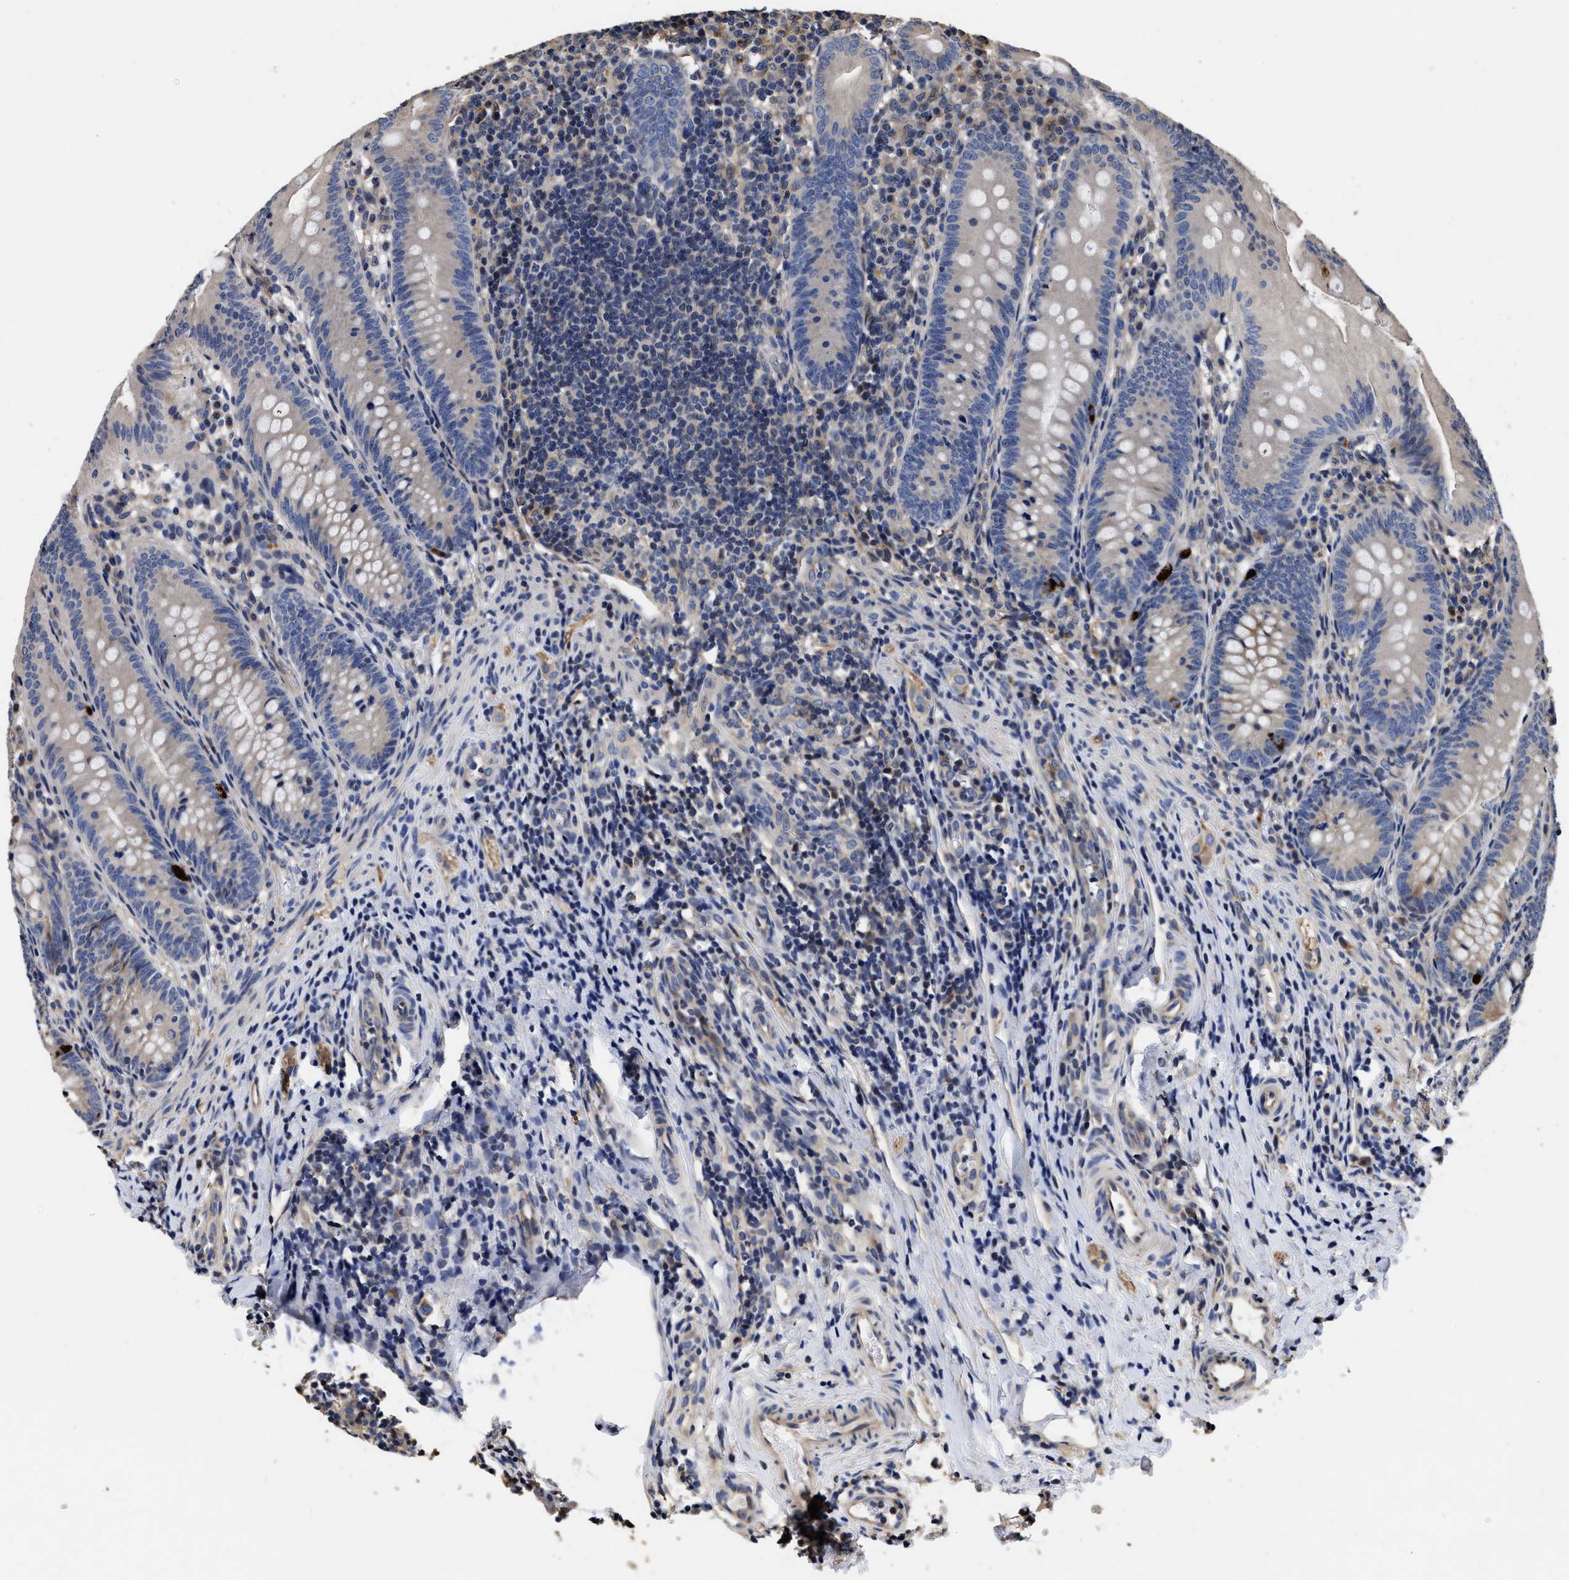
{"staining": {"intensity": "weak", "quantity": "<25%", "location": "cytoplasmic/membranous"}, "tissue": "appendix", "cell_type": "Glandular cells", "image_type": "normal", "snomed": [{"axis": "morphology", "description": "Normal tissue, NOS"}, {"axis": "topography", "description": "Appendix"}], "caption": "This photomicrograph is of normal appendix stained with immunohistochemistry to label a protein in brown with the nuclei are counter-stained blue. There is no positivity in glandular cells.", "gene": "ABCG8", "patient": {"sex": "male", "age": 1}}